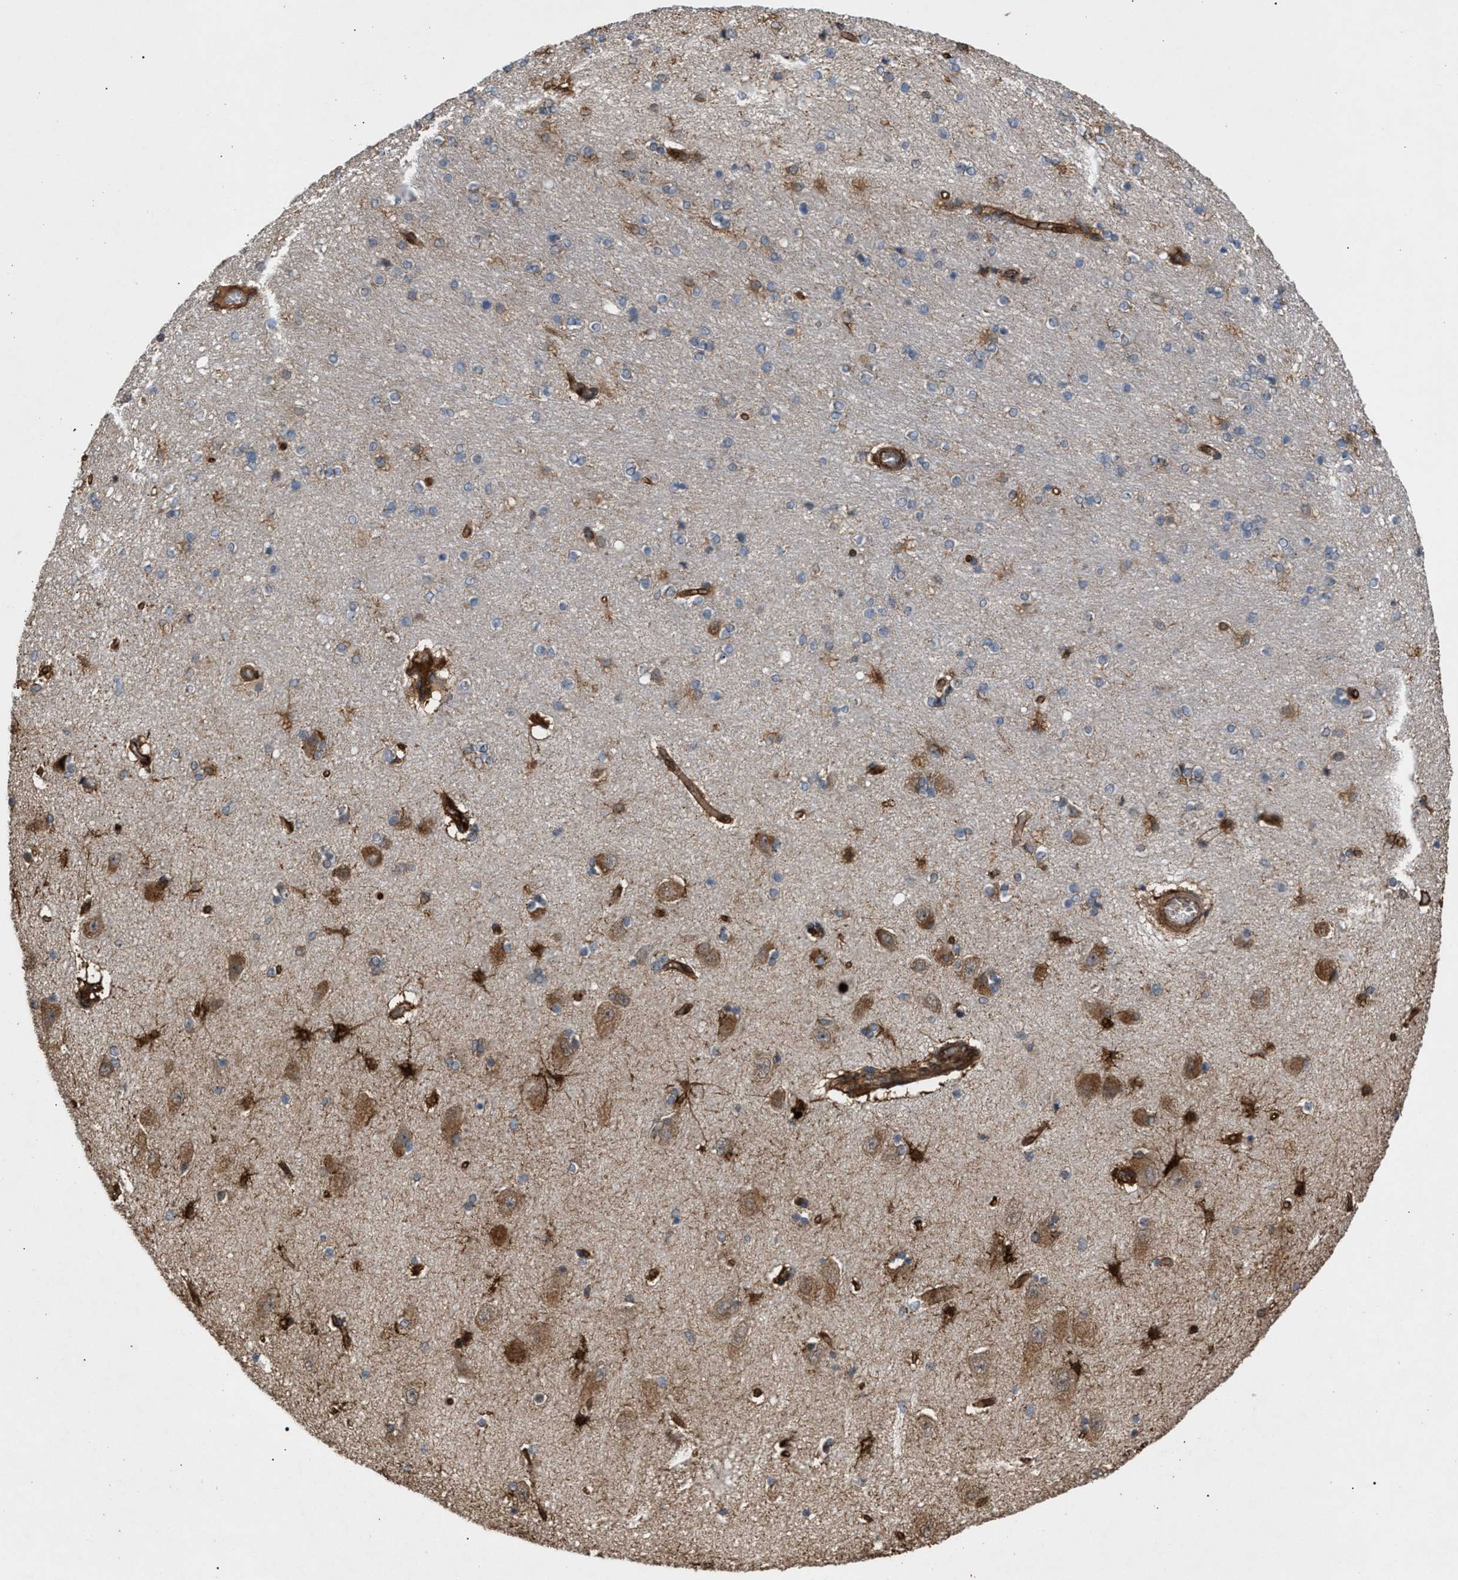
{"staining": {"intensity": "moderate", "quantity": "<25%", "location": "cytoplasmic/membranous"}, "tissue": "hippocampus", "cell_type": "Glial cells", "image_type": "normal", "snomed": [{"axis": "morphology", "description": "Normal tissue, NOS"}, {"axis": "topography", "description": "Hippocampus"}], "caption": "Hippocampus stained with immunohistochemistry (IHC) shows moderate cytoplasmic/membranous staining in approximately <25% of glial cells.", "gene": "GCC1", "patient": {"sex": "female", "age": 54}}